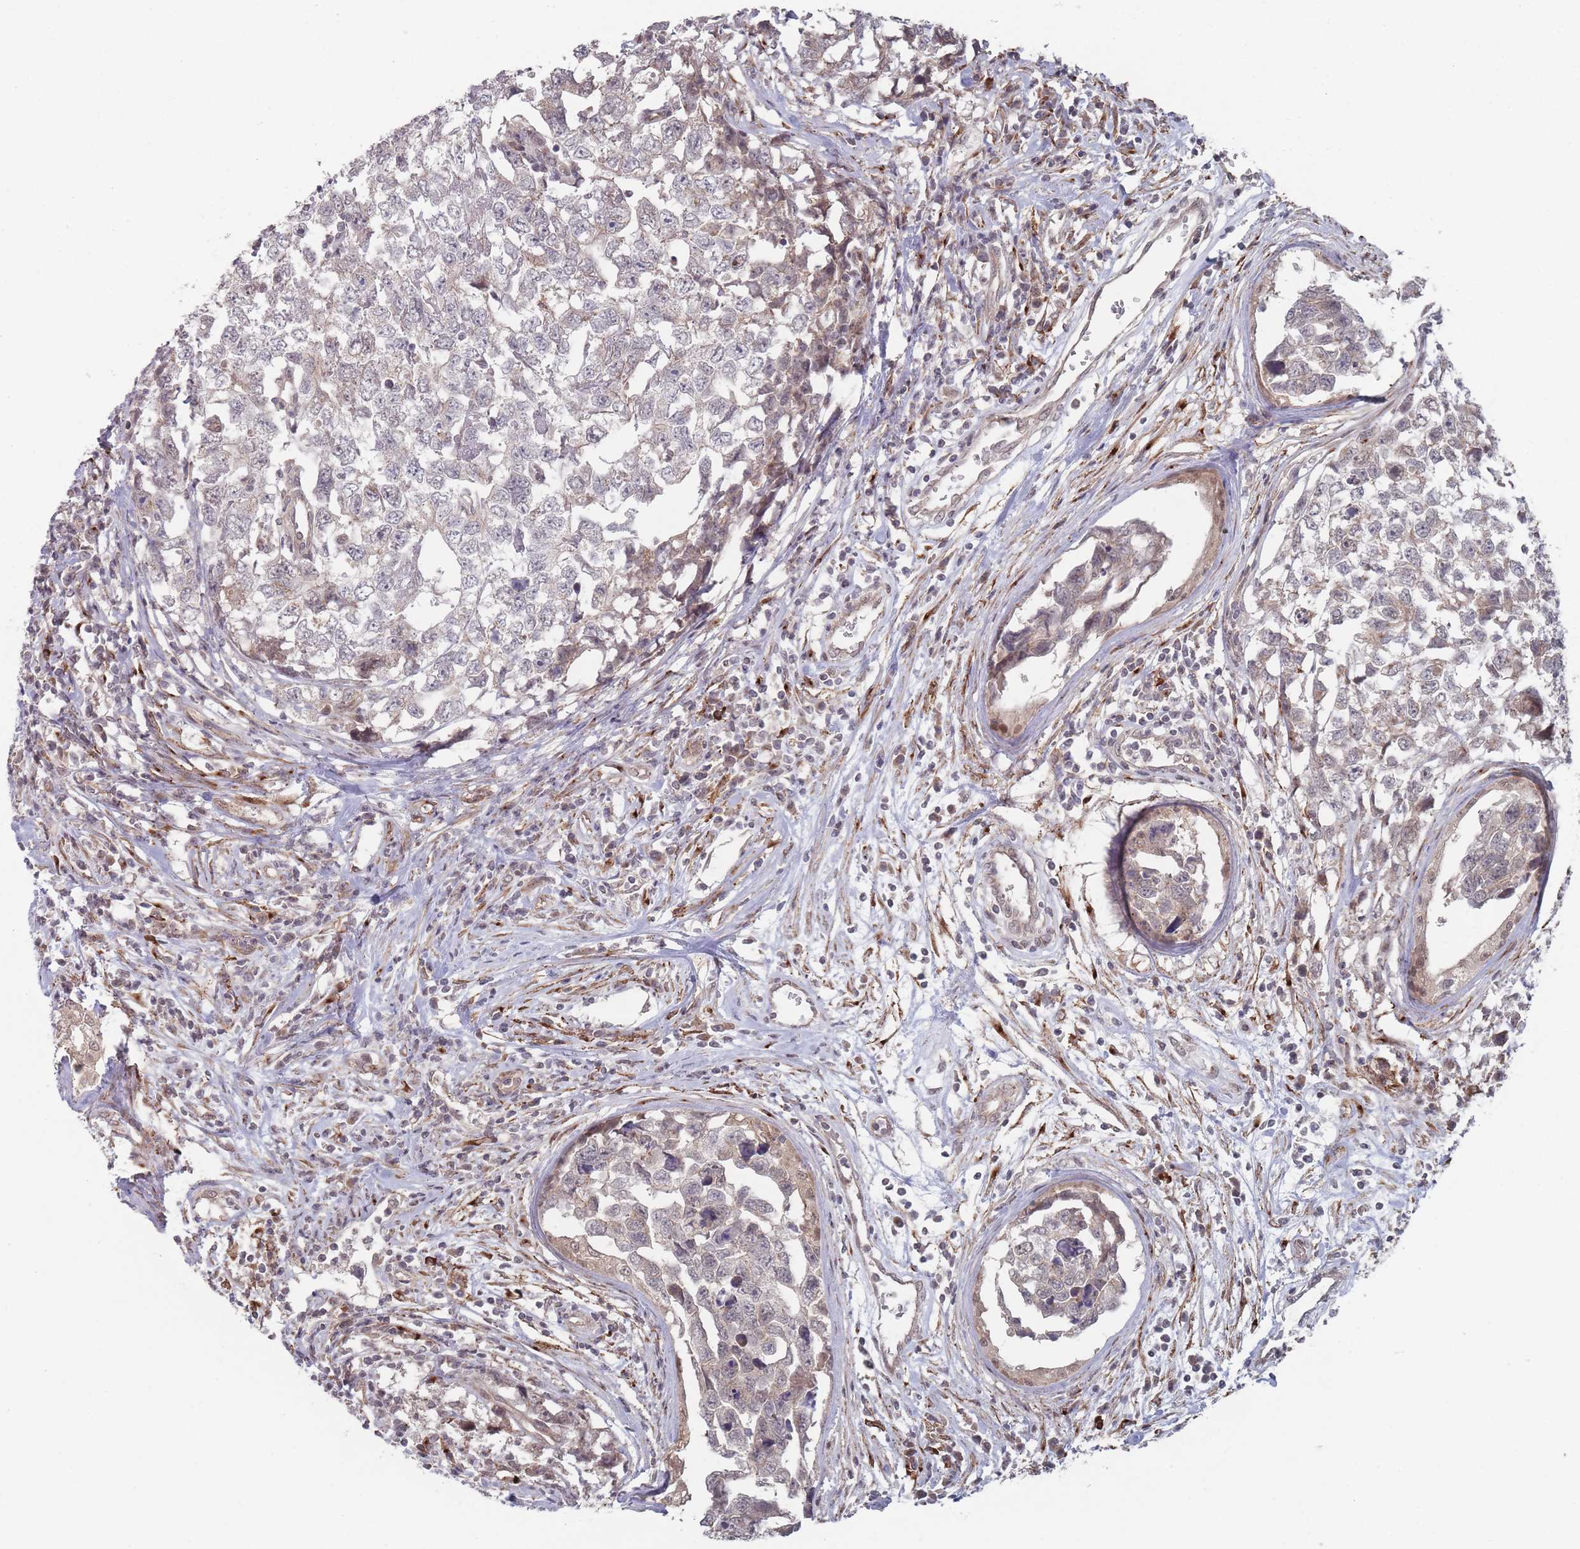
{"staining": {"intensity": "negative", "quantity": "none", "location": "none"}, "tissue": "testis cancer", "cell_type": "Tumor cells", "image_type": "cancer", "snomed": [{"axis": "morphology", "description": "Carcinoma, Embryonal, NOS"}, {"axis": "topography", "description": "Testis"}], "caption": "Immunohistochemistry of embryonal carcinoma (testis) displays no positivity in tumor cells. (Stains: DAB (3,3'-diaminobenzidine) IHC with hematoxylin counter stain, Microscopy: brightfield microscopy at high magnification).", "gene": "CNTRL", "patient": {"sex": "male", "age": 22}}